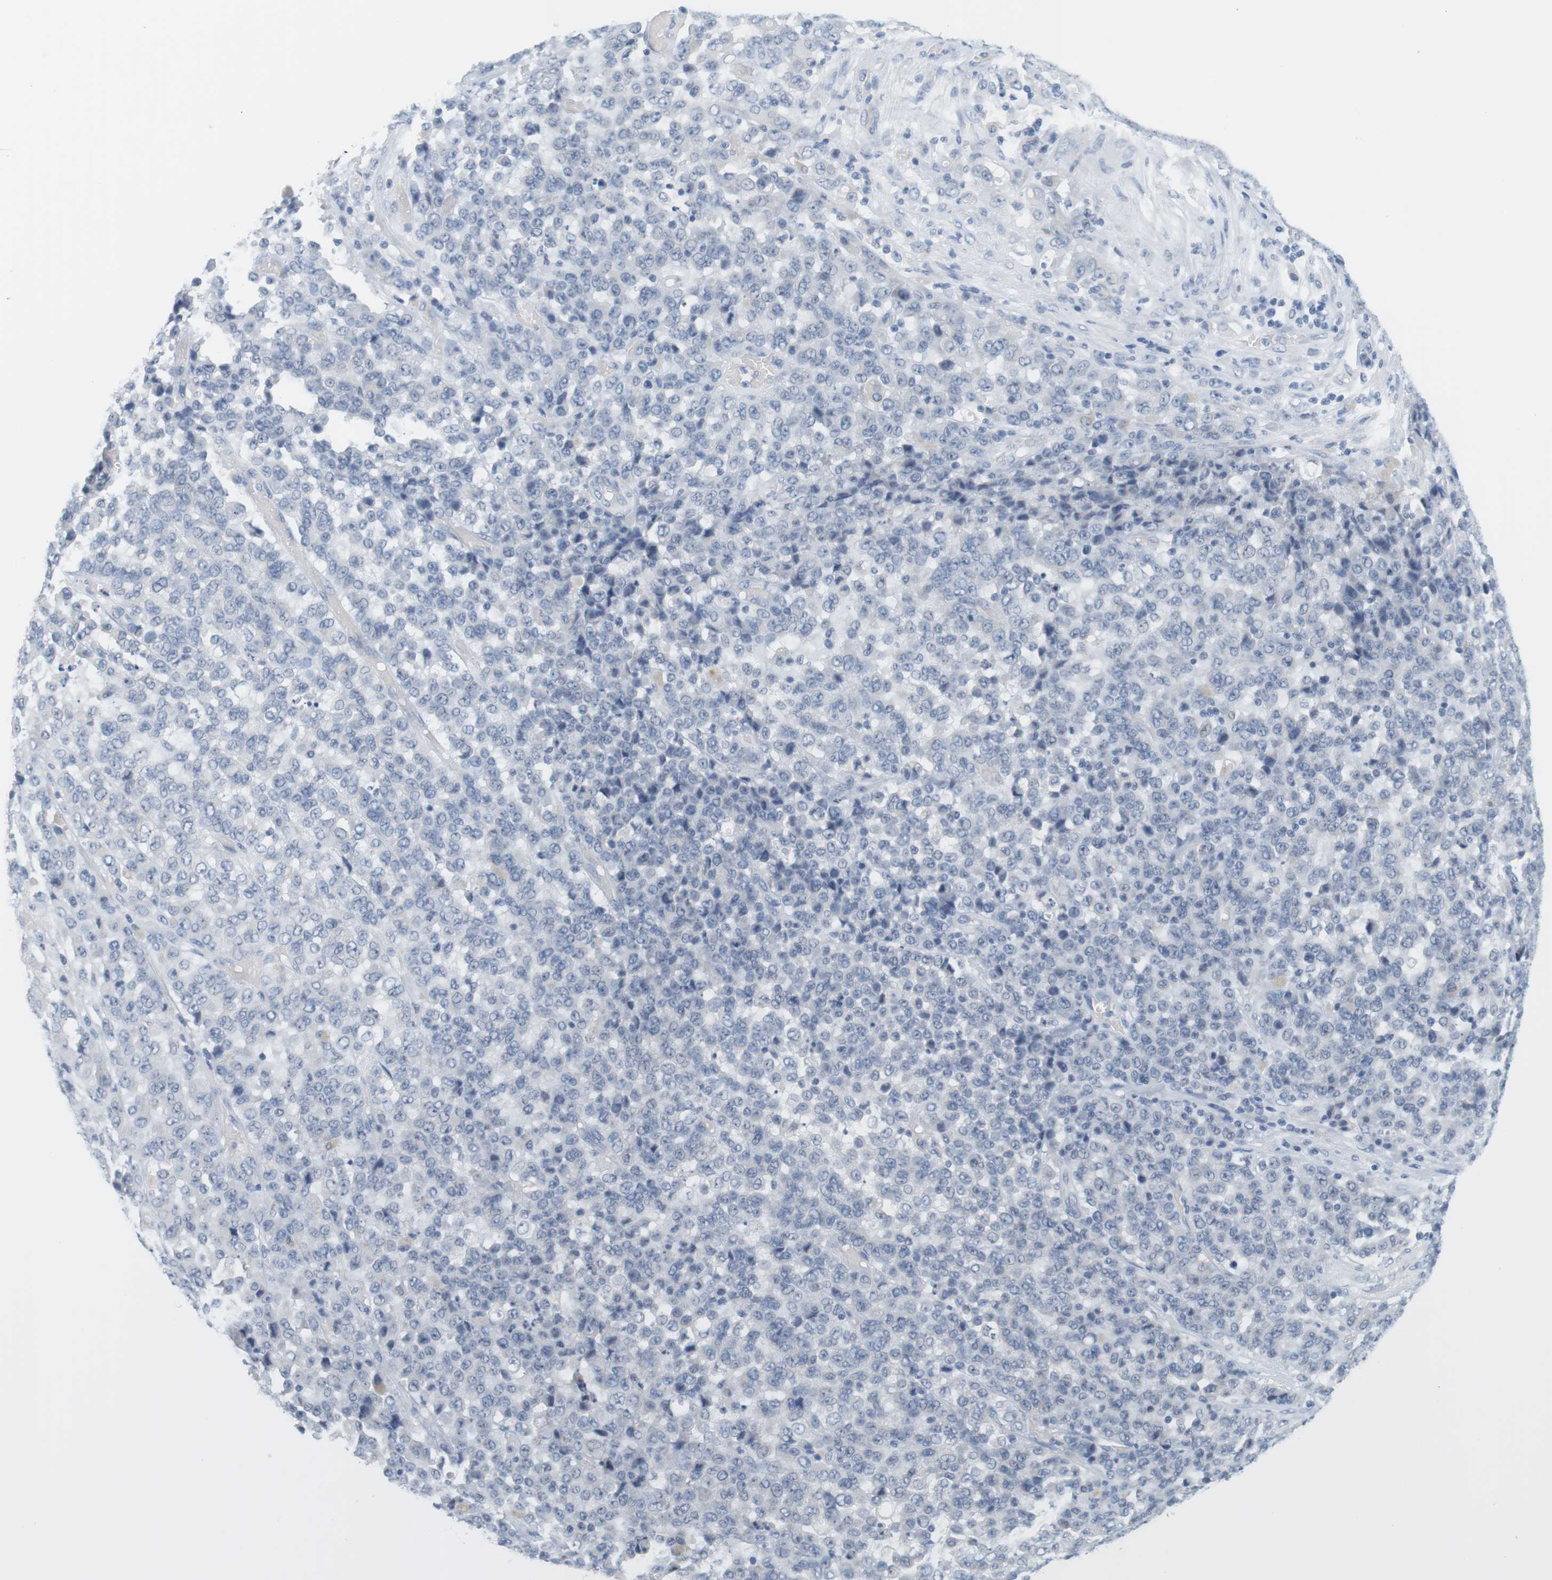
{"staining": {"intensity": "negative", "quantity": "none", "location": "none"}, "tissue": "stomach cancer", "cell_type": "Tumor cells", "image_type": "cancer", "snomed": [{"axis": "morphology", "description": "Adenocarcinoma, NOS"}, {"axis": "topography", "description": "Stomach"}], "caption": "There is no significant positivity in tumor cells of adenocarcinoma (stomach).", "gene": "OPRM1", "patient": {"sex": "female", "age": 73}}